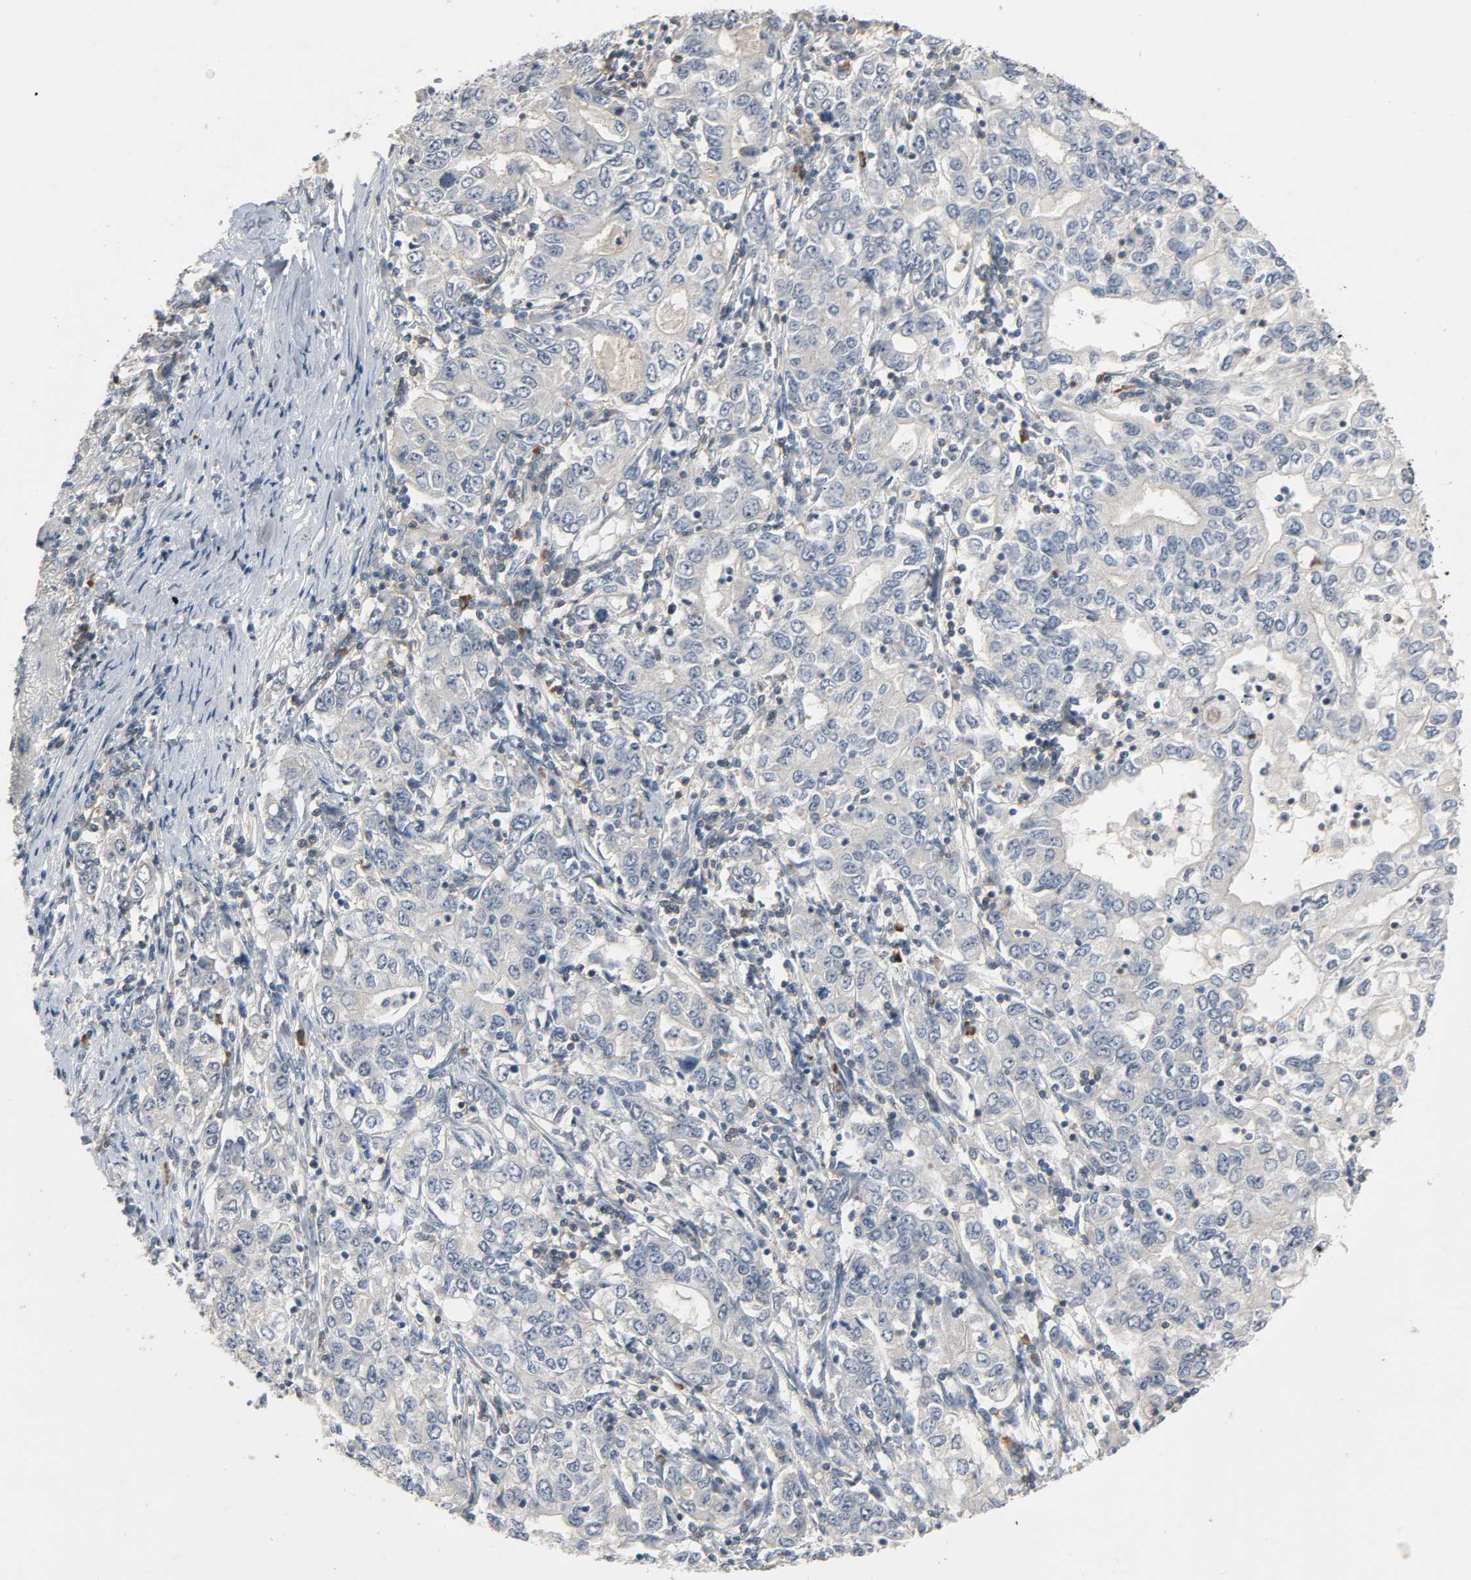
{"staining": {"intensity": "negative", "quantity": "none", "location": "none"}, "tissue": "stomach cancer", "cell_type": "Tumor cells", "image_type": "cancer", "snomed": [{"axis": "morphology", "description": "Adenocarcinoma, NOS"}, {"axis": "topography", "description": "Stomach, lower"}], "caption": "Stomach cancer was stained to show a protein in brown. There is no significant positivity in tumor cells. (DAB (3,3'-diaminobenzidine) IHC with hematoxylin counter stain).", "gene": "CD4", "patient": {"sex": "female", "age": 72}}